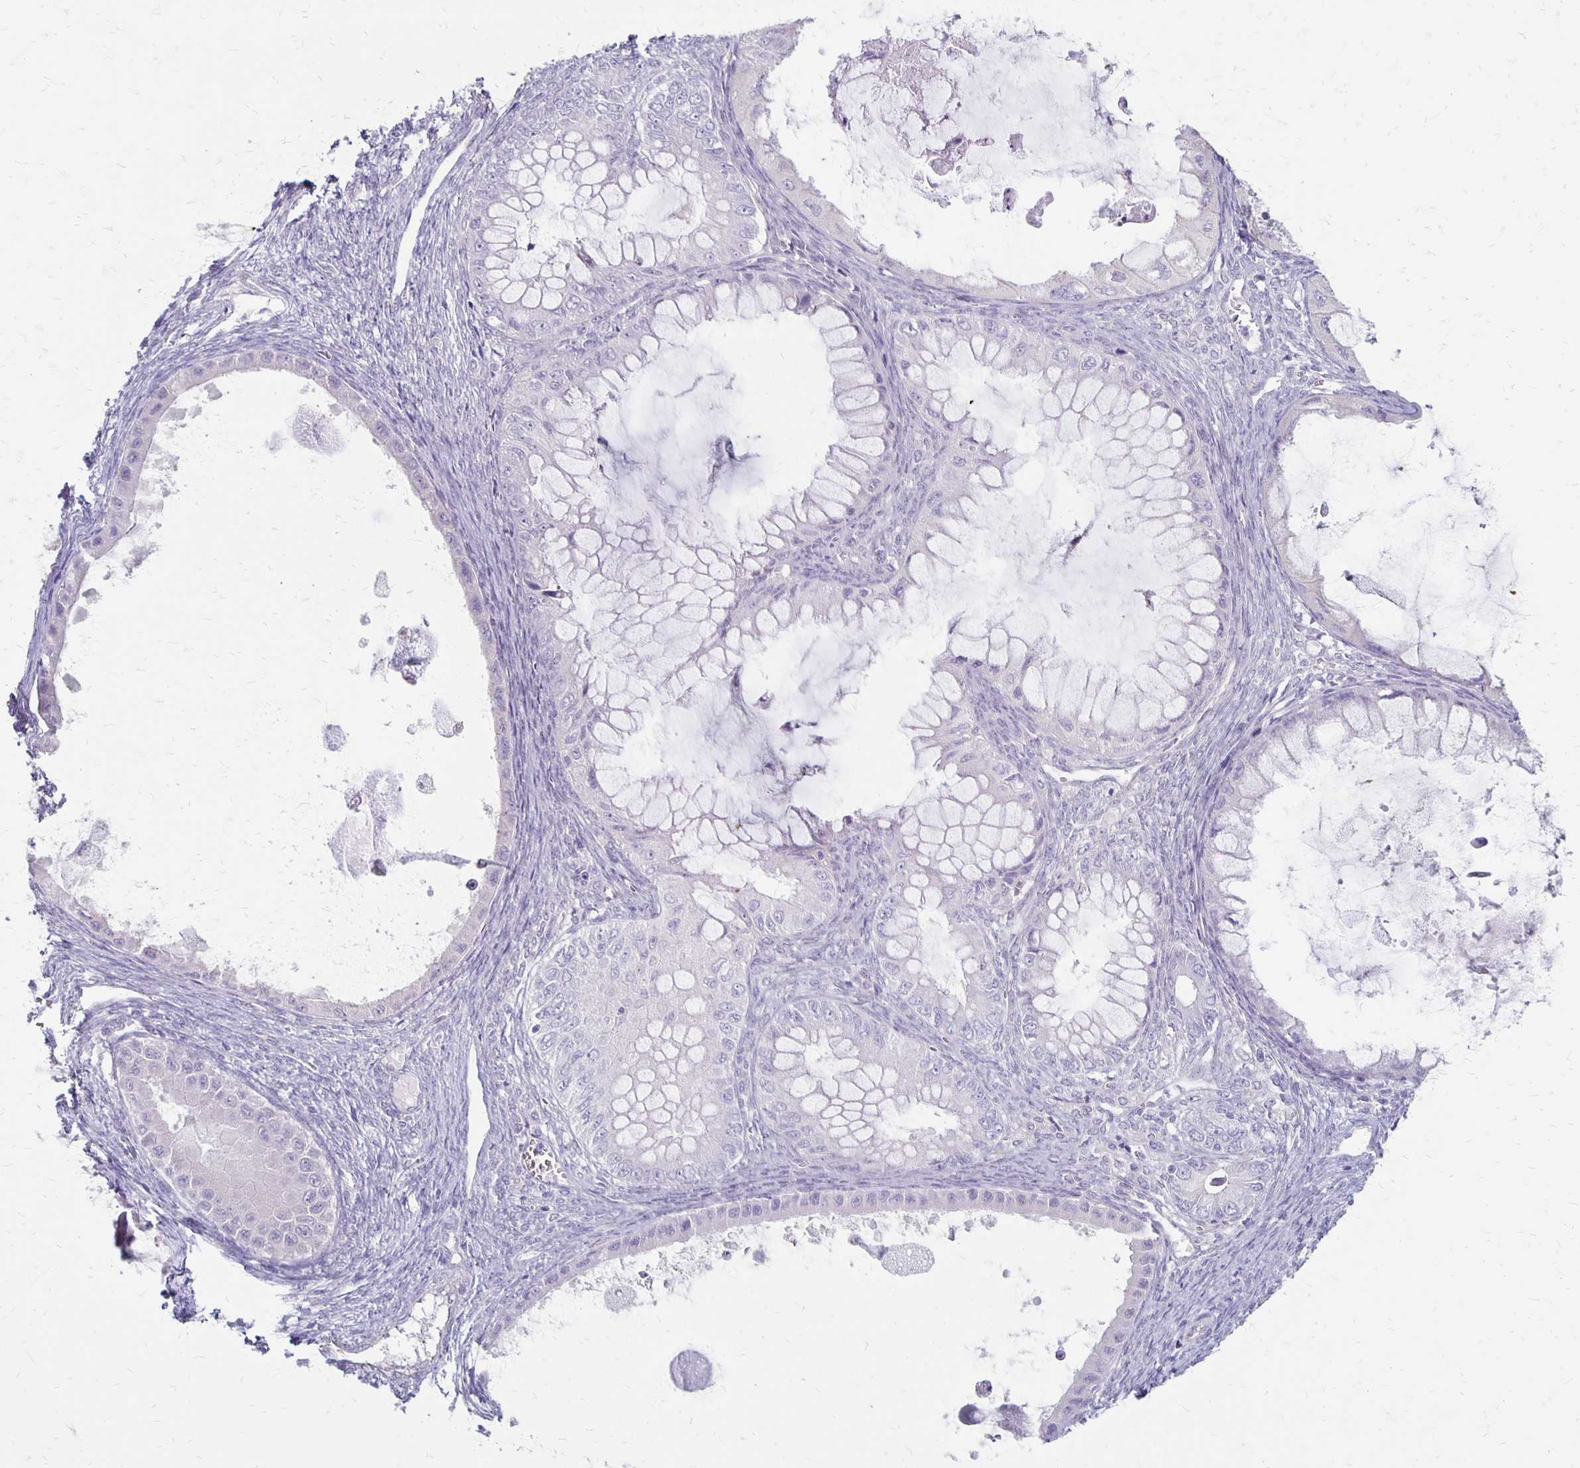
{"staining": {"intensity": "negative", "quantity": "none", "location": "none"}, "tissue": "ovarian cancer", "cell_type": "Tumor cells", "image_type": "cancer", "snomed": [{"axis": "morphology", "description": "Cystadenocarcinoma, mucinous, NOS"}, {"axis": "topography", "description": "Ovary"}], "caption": "Tumor cells show no significant protein expression in ovarian cancer (mucinous cystadenocarcinoma). (DAB (3,3'-diaminobenzidine) immunohistochemistry with hematoxylin counter stain).", "gene": "HOMER1", "patient": {"sex": "female", "age": 64}}